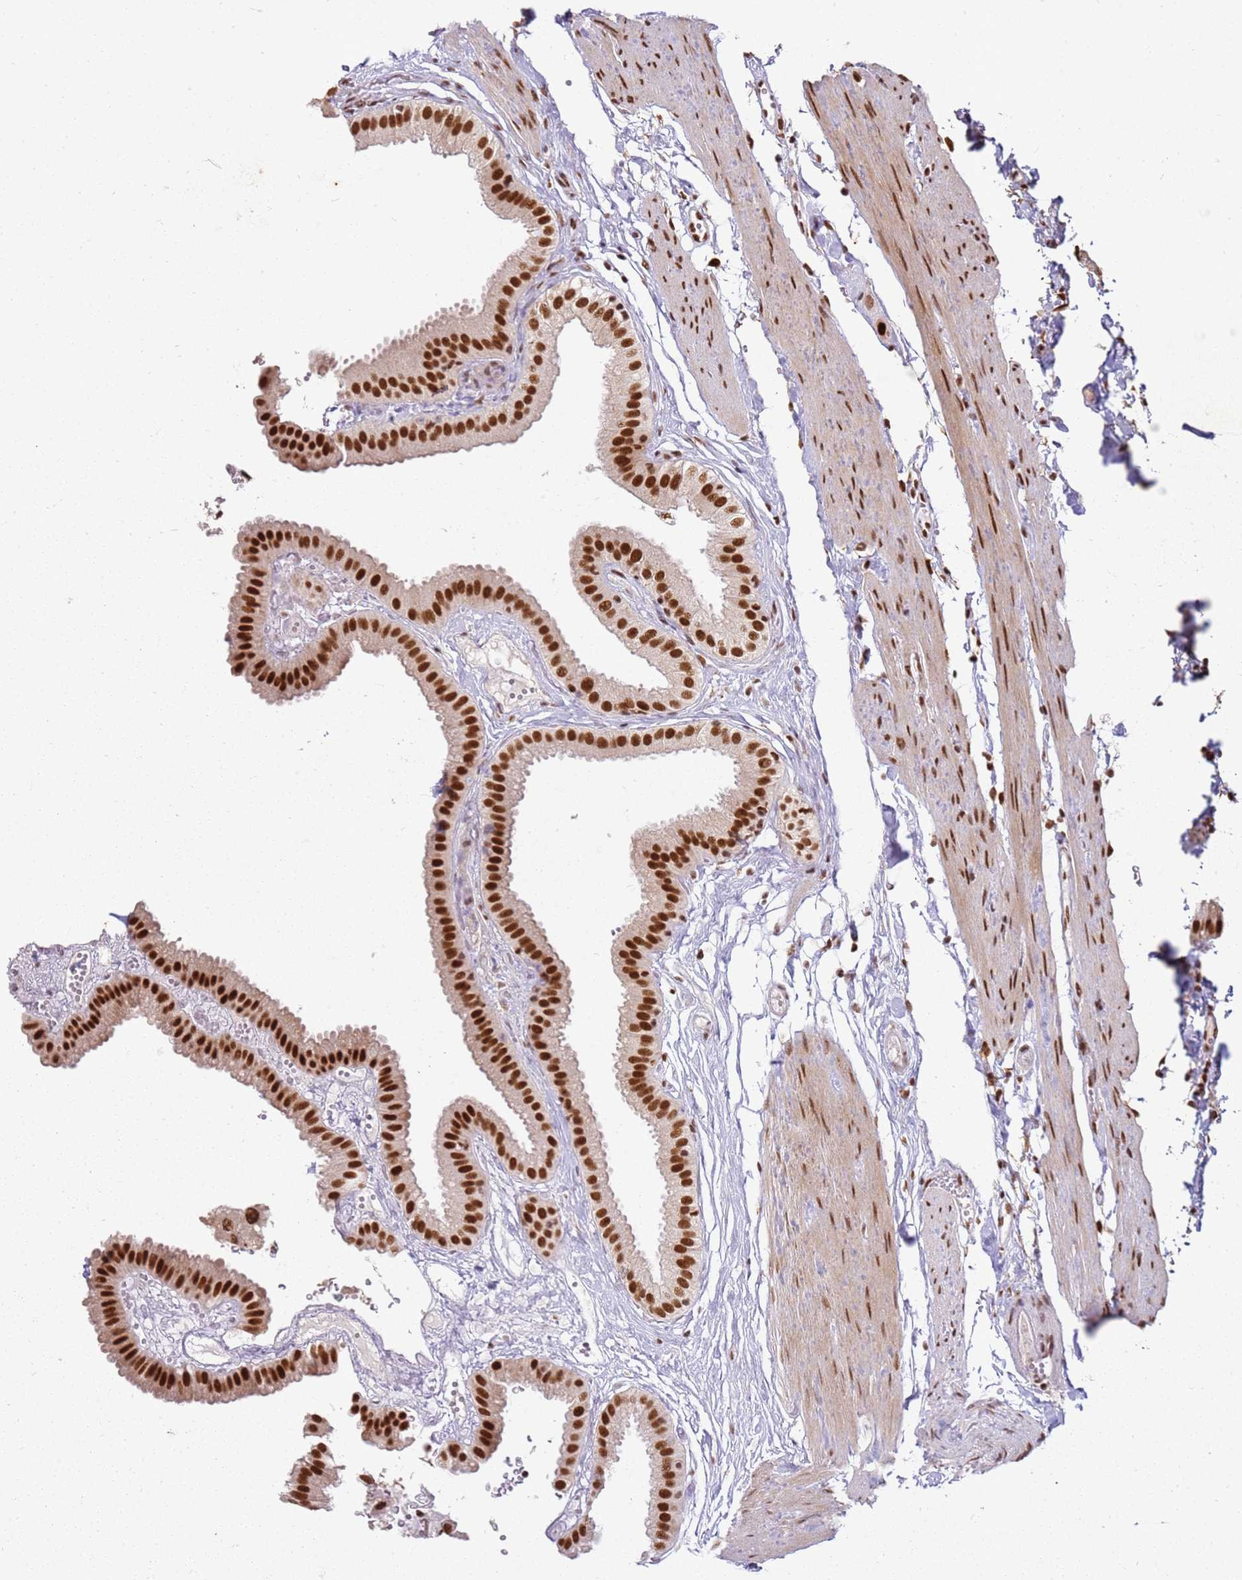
{"staining": {"intensity": "strong", "quantity": ">75%", "location": "nuclear"}, "tissue": "gallbladder", "cell_type": "Glandular cells", "image_type": "normal", "snomed": [{"axis": "morphology", "description": "Normal tissue, NOS"}, {"axis": "topography", "description": "Gallbladder"}], "caption": "Normal gallbladder demonstrates strong nuclear expression in approximately >75% of glandular cells, visualized by immunohistochemistry. (Brightfield microscopy of DAB IHC at high magnification).", "gene": "TENT4A", "patient": {"sex": "female", "age": 61}}